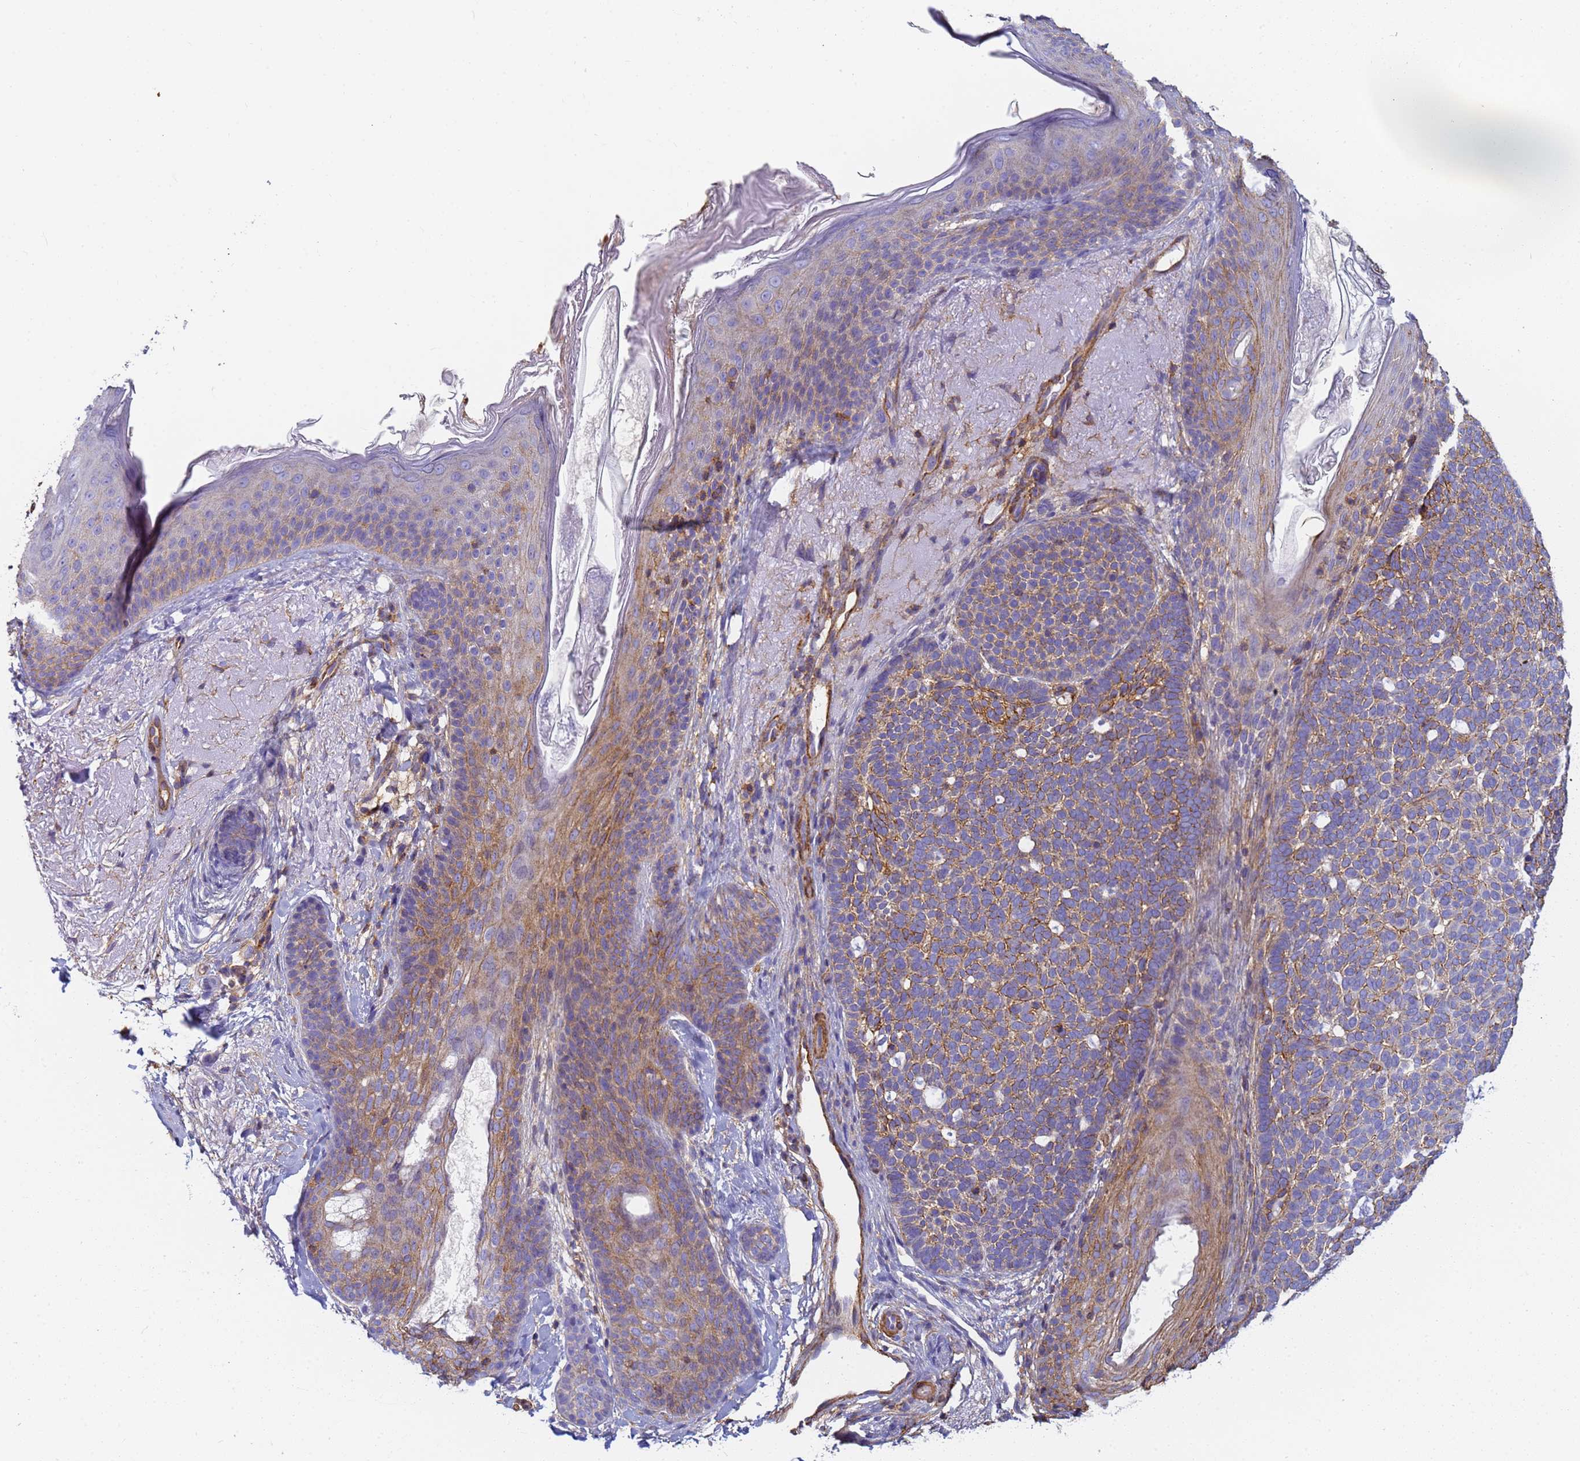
{"staining": {"intensity": "moderate", "quantity": ">75%", "location": "cytoplasmic/membranous"}, "tissue": "skin cancer", "cell_type": "Tumor cells", "image_type": "cancer", "snomed": [{"axis": "morphology", "description": "Basal cell carcinoma"}, {"axis": "topography", "description": "Skin"}], "caption": "IHC histopathology image of neoplastic tissue: human skin cancer (basal cell carcinoma) stained using immunohistochemistry shows medium levels of moderate protein expression localized specifically in the cytoplasmic/membranous of tumor cells, appearing as a cytoplasmic/membranous brown color.", "gene": "TPM1", "patient": {"sex": "female", "age": 77}}